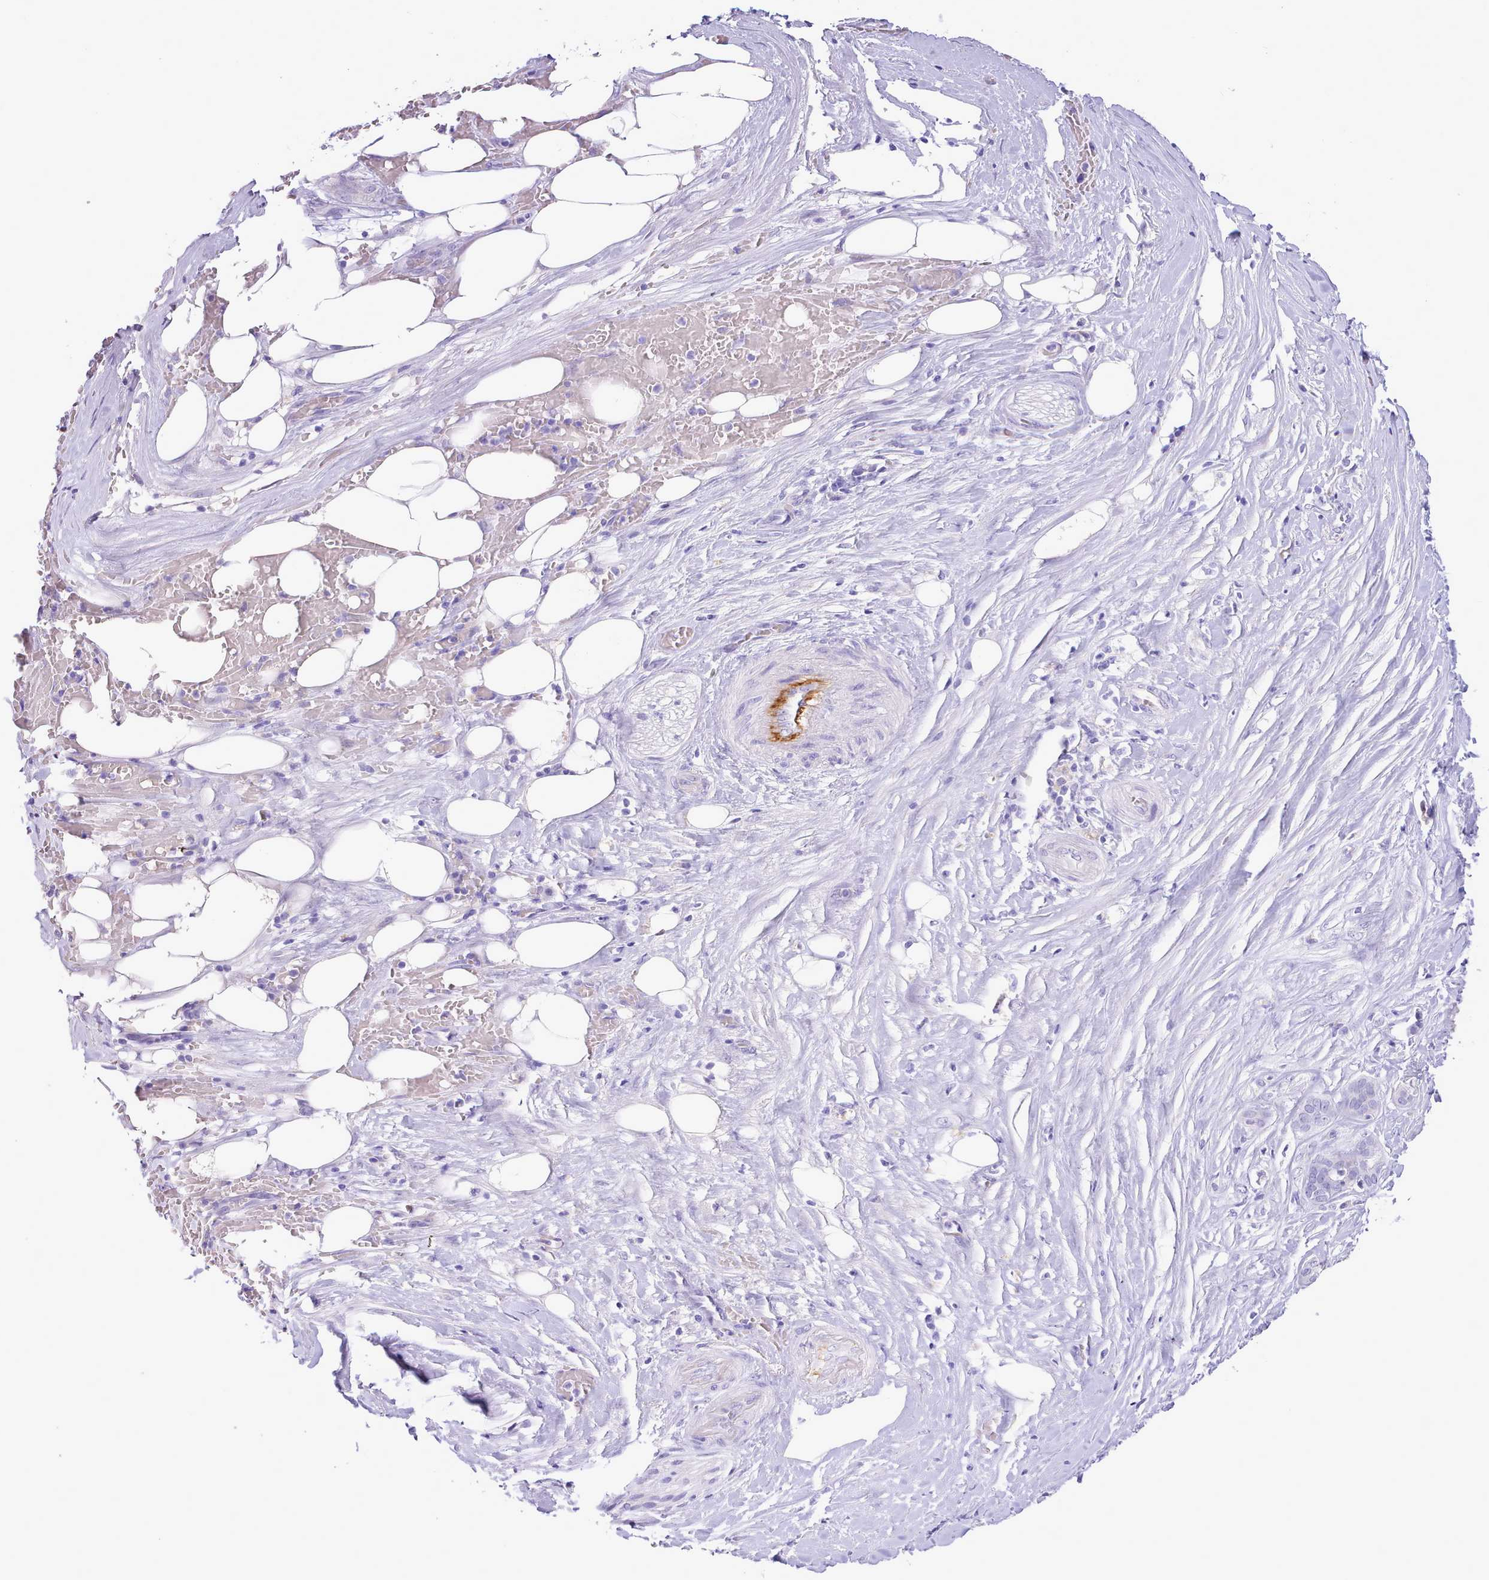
{"staining": {"intensity": "negative", "quantity": "none", "location": "none"}, "tissue": "pancreatic cancer", "cell_type": "Tumor cells", "image_type": "cancer", "snomed": [{"axis": "morphology", "description": "Adenocarcinoma, NOS"}, {"axis": "topography", "description": "Pancreas"}], "caption": "Protein analysis of pancreatic adenocarcinoma shows no significant positivity in tumor cells. (Stains: DAB immunohistochemistry (IHC) with hematoxylin counter stain, Microscopy: brightfield microscopy at high magnification).", "gene": "LRRC37A", "patient": {"sex": "male", "age": 57}}